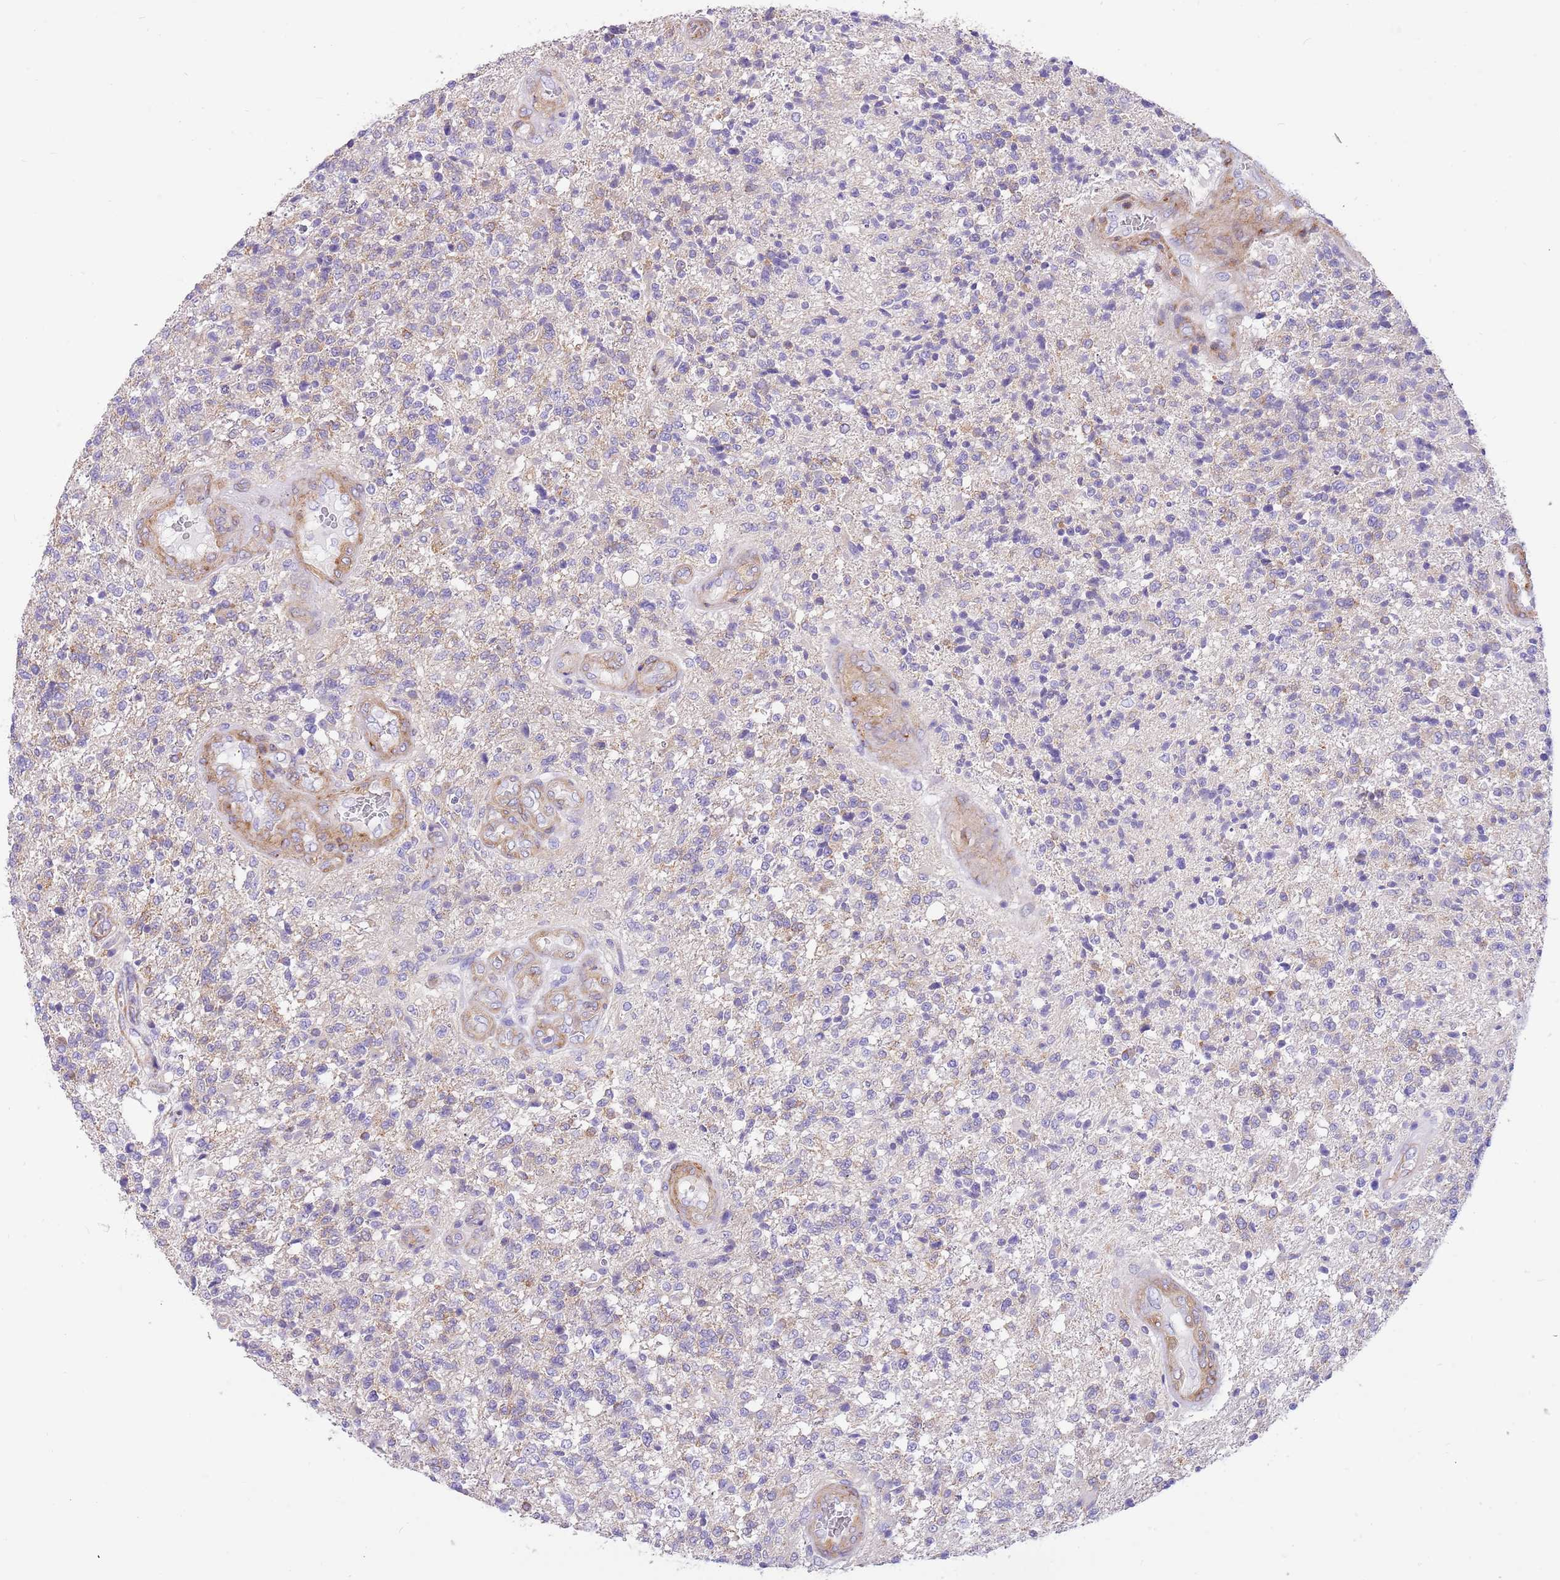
{"staining": {"intensity": "negative", "quantity": "none", "location": "none"}, "tissue": "glioma", "cell_type": "Tumor cells", "image_type": "cancer", "snomed": [{"axis": "morphology", "description": "Glioma, malignant, High grade"}, {"axis": "topography", "description": "Brain"}], "caption": "Immunohistochemistry histopathology image of neoplastic tissue: malignant glioma (high-grade) stained with DAB exhibits no significant protein staining in tumor cells. Brightfield microscopy of immunohistochemistry (IHC) stained with DAB (brown) and hematoxylin (blue), captured at high magnification.", "gene": "SERINC3", "patient": {"sex": "male", "age": 56}}